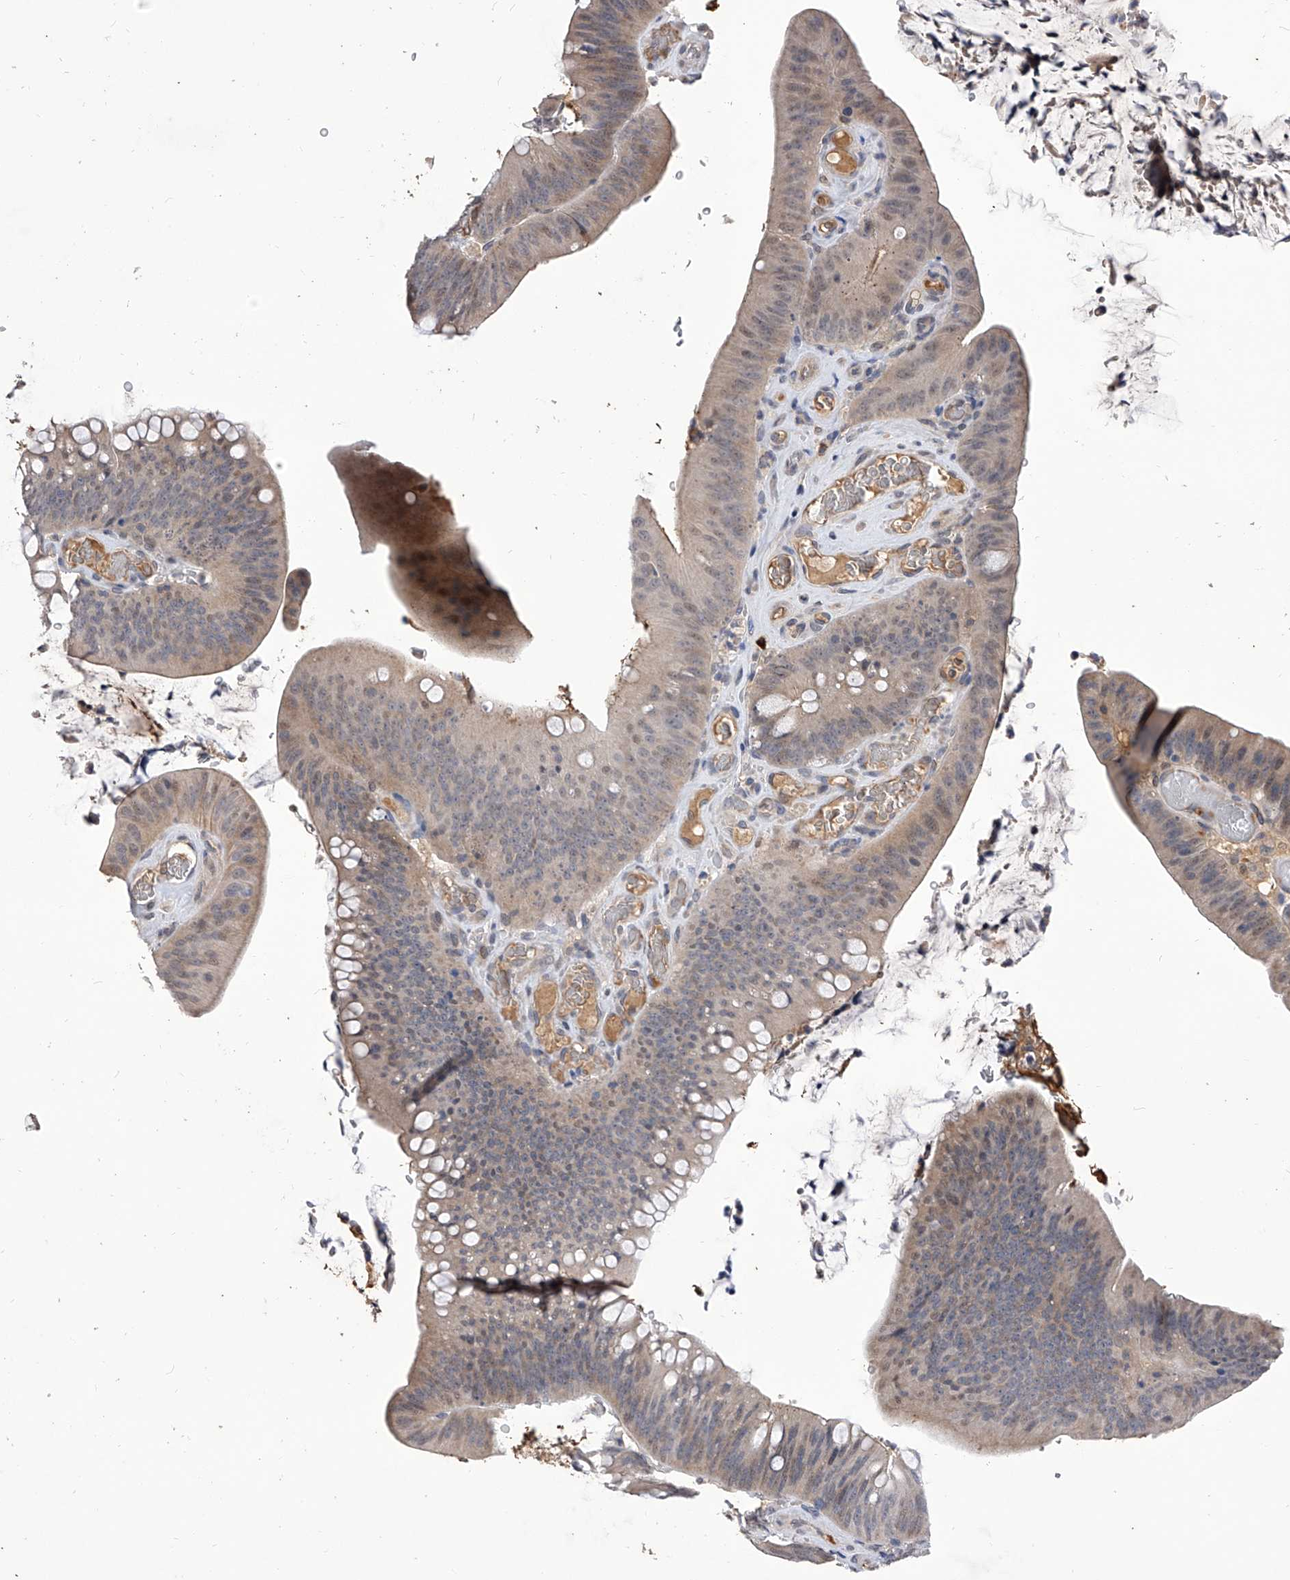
{"staining": {"intensity": "weak", "quantity": "<25%", "location": "cytoplasmic/membranous"}, "tissue": "colorectal cancer", "cell_type": "Tumor cells", "image_type": "cancer", "snomed": [{"axis": "morphology", "description": "Normal tissue, NOS"}, {"axis": "topography", "description": "Colon"}], "caption": "Tumor cells are negative for protein expression in human colorectal cancer.", "gene": "CFAP410", "patient": {"sex": "female", "age": 82}}